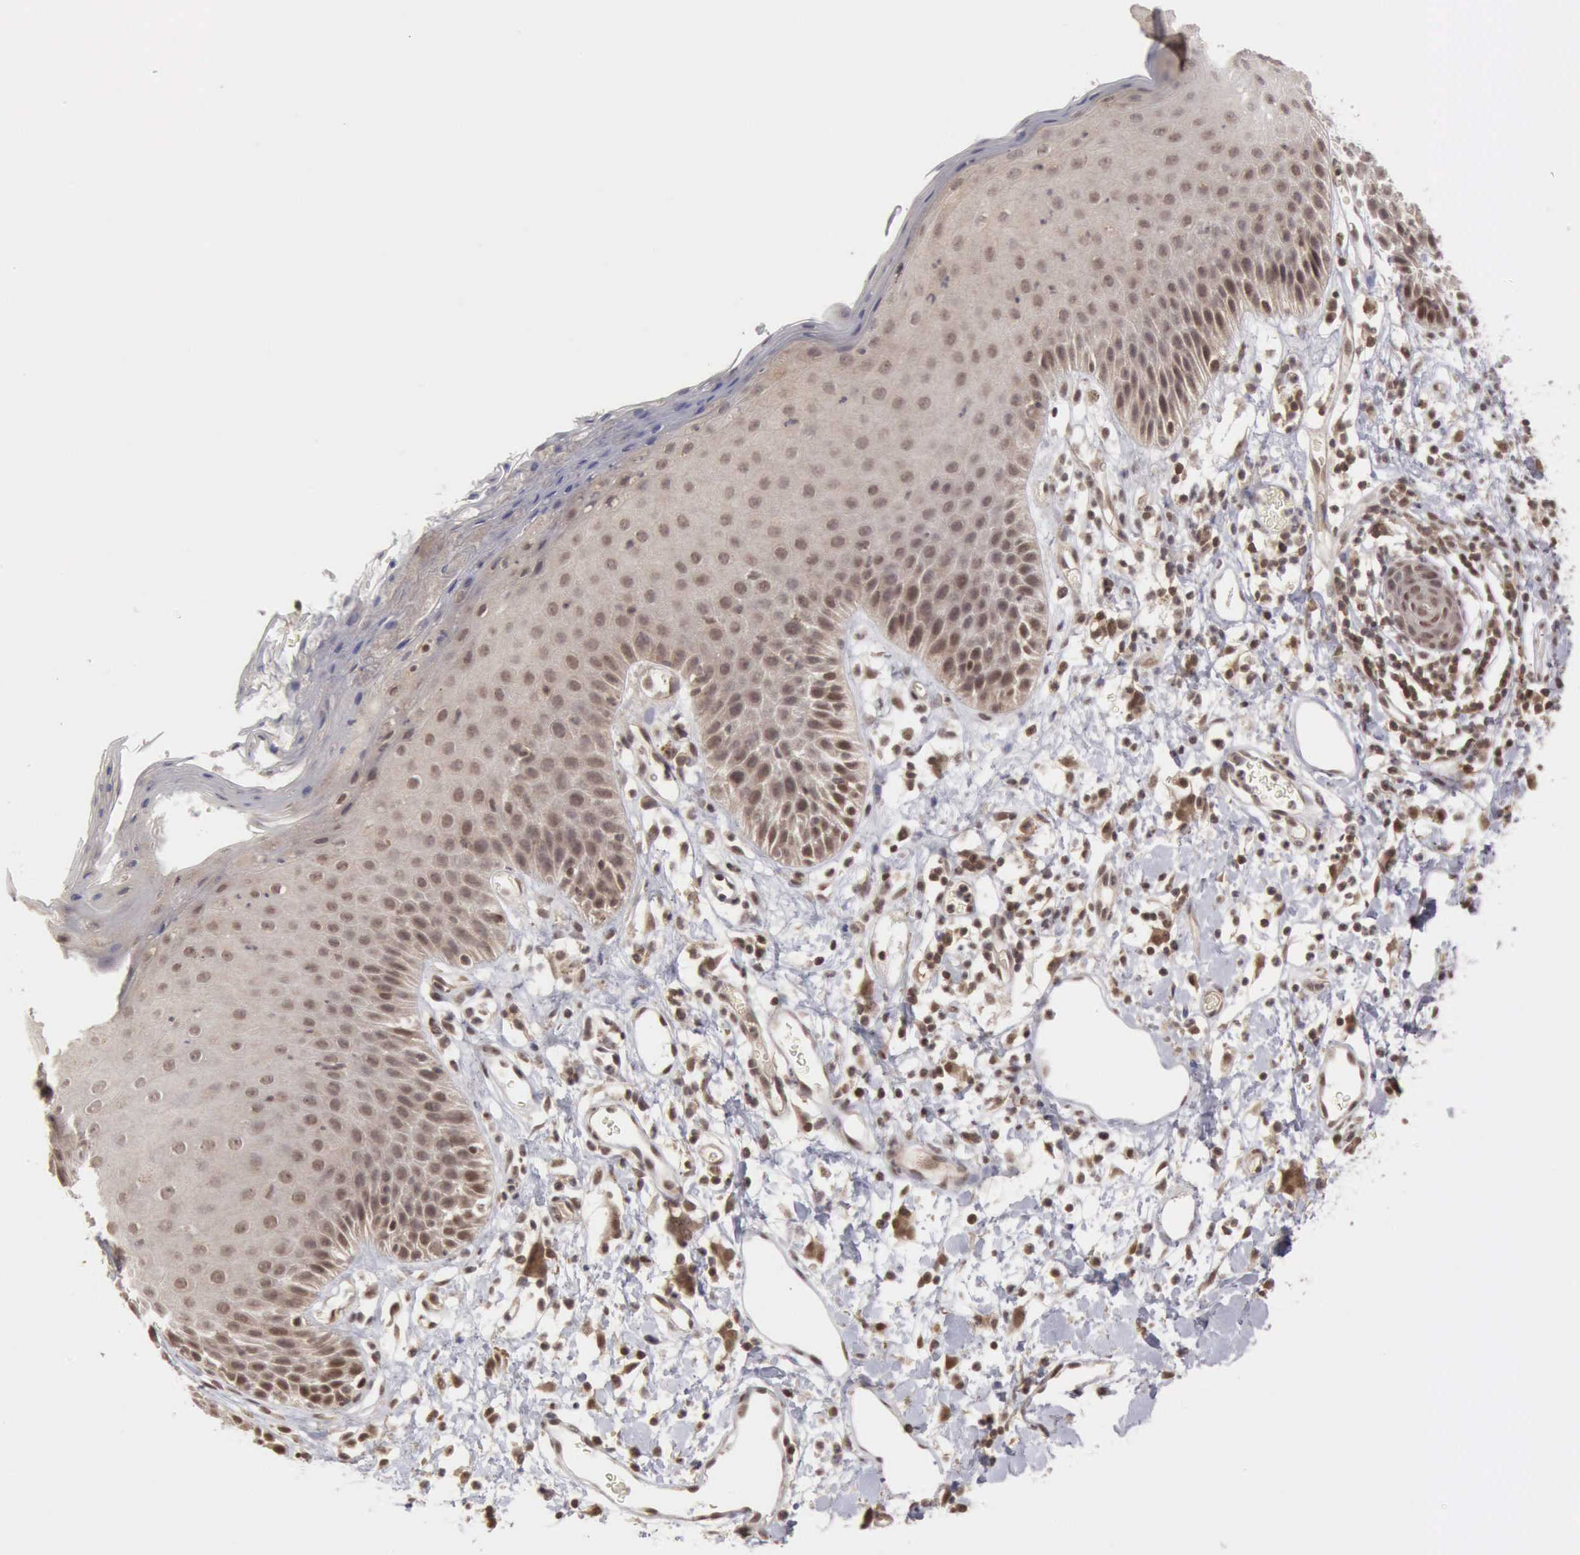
{"staining": {"intensity": "moderate", "quantity": "25%-75%", "location": "cytoplasmic/membranous,nuclear"}, "tissue": "skin", "cell_type": "Epidermal cells", "image_type": "normal", "snomed": [{"axis": "morphology", "description": "Normal tissue, NOS"}, {"axis": "topography", "description": "Vulva"}, {"axis": "topography", "description": "Peripheral nerve tissue"}], "caption": "Immunohistochemistry (DAB (3,3'-diaminobenzidine)) staining of unremarkable skin displays moderate cytoplasmic/membranous,nuclear protein expression in approximately 25%-75% of epidermal cells.", "gene": "CDKN2A", "patient": {"sex": "female", "age": 68}}